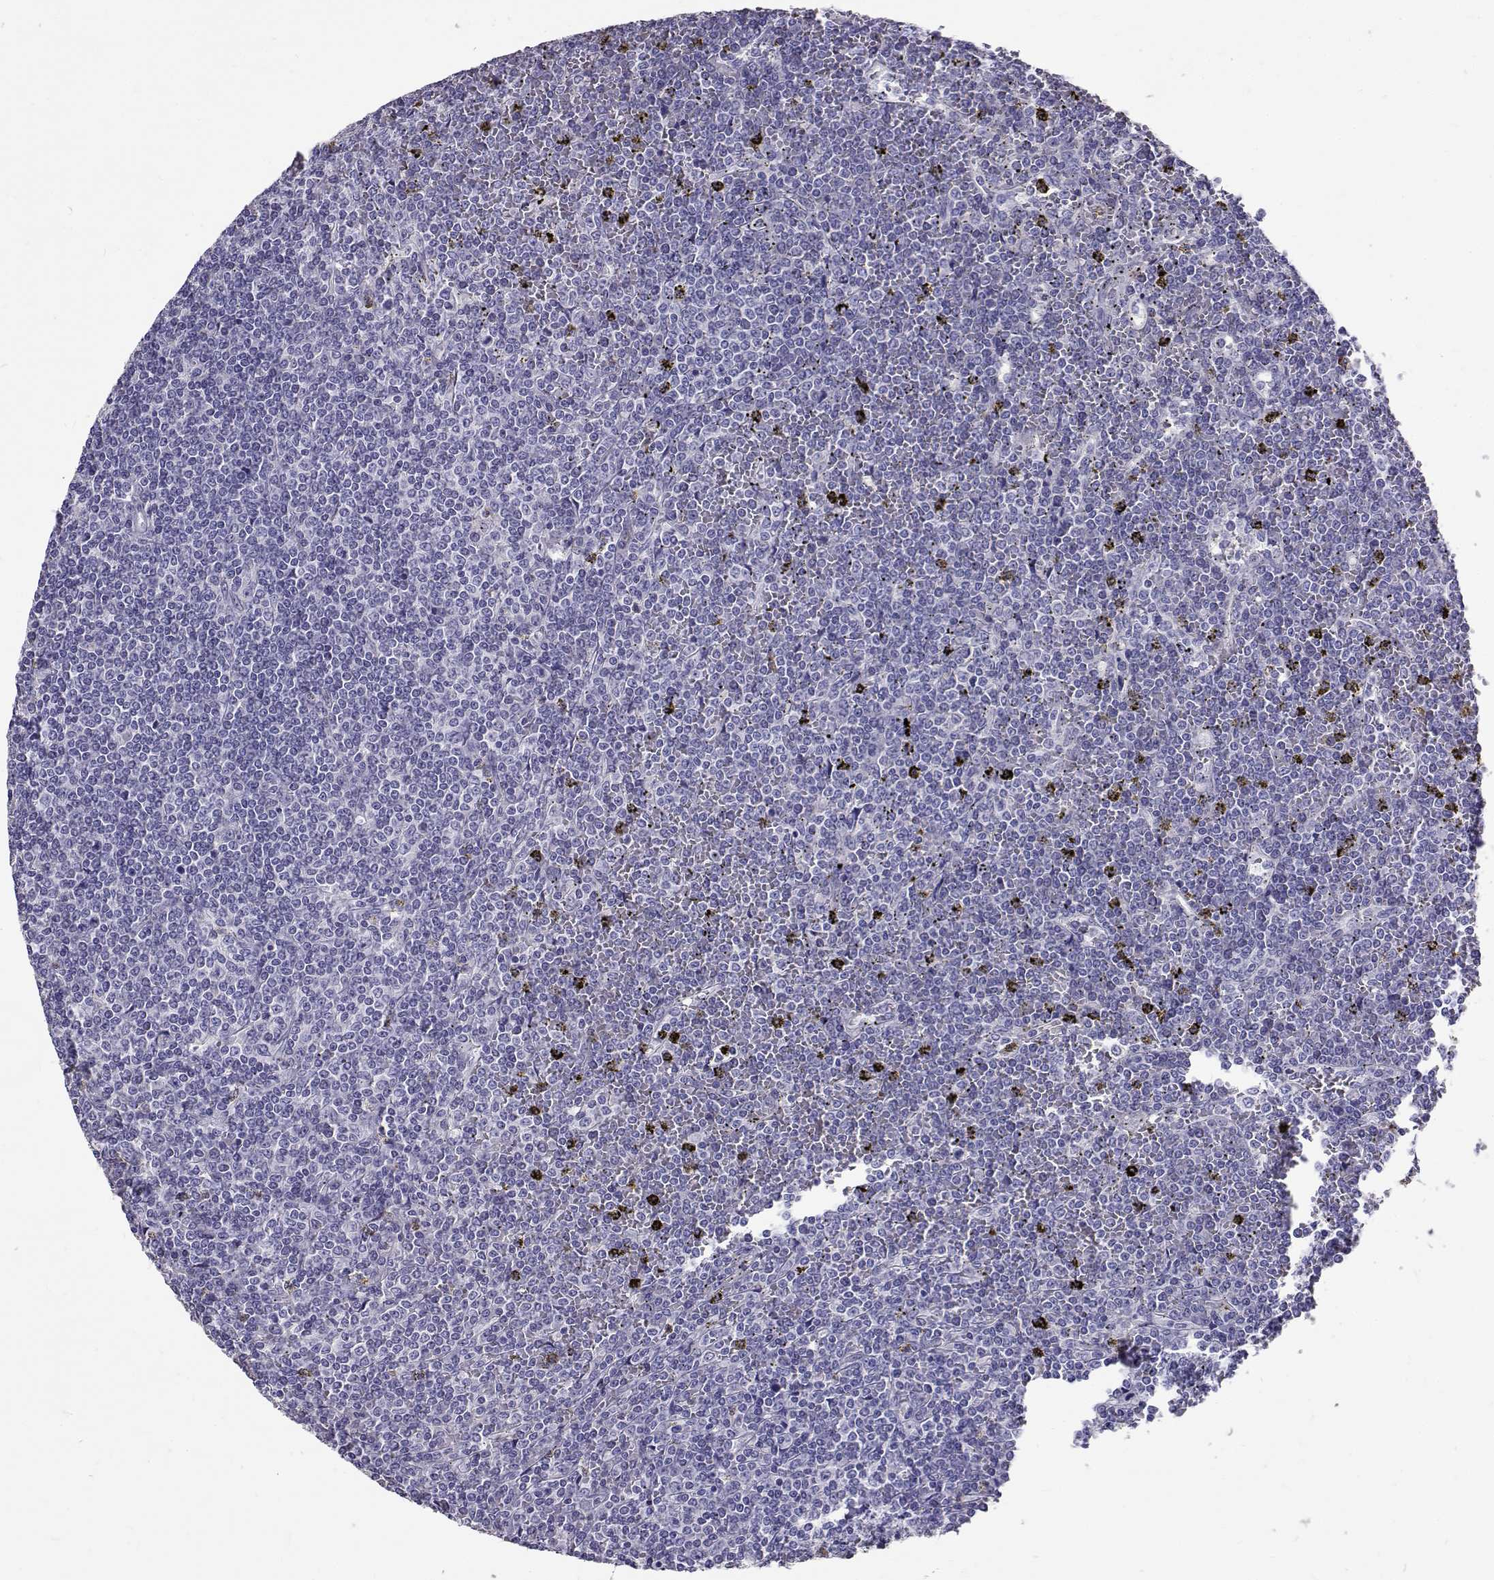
{"staining": {"intensity": "negative", "quantity": "none", "location": "none"}, "tissue": "lymphoma", "cell_type": "Tumor cells", "image_type": "cancer", "snomed": [{"axis": "morphology", "description": "Malignant lymphoma, non-Hodgkin's type, Low grade"}, {"axis": "topography", "description": "Spleen"}], "caption": "Lymphoma was stained to show a protein in brown. There is no significant staining in tumor cells.", "gene": "IGSF1", "patient": {"sex": "female", "age": 19}}